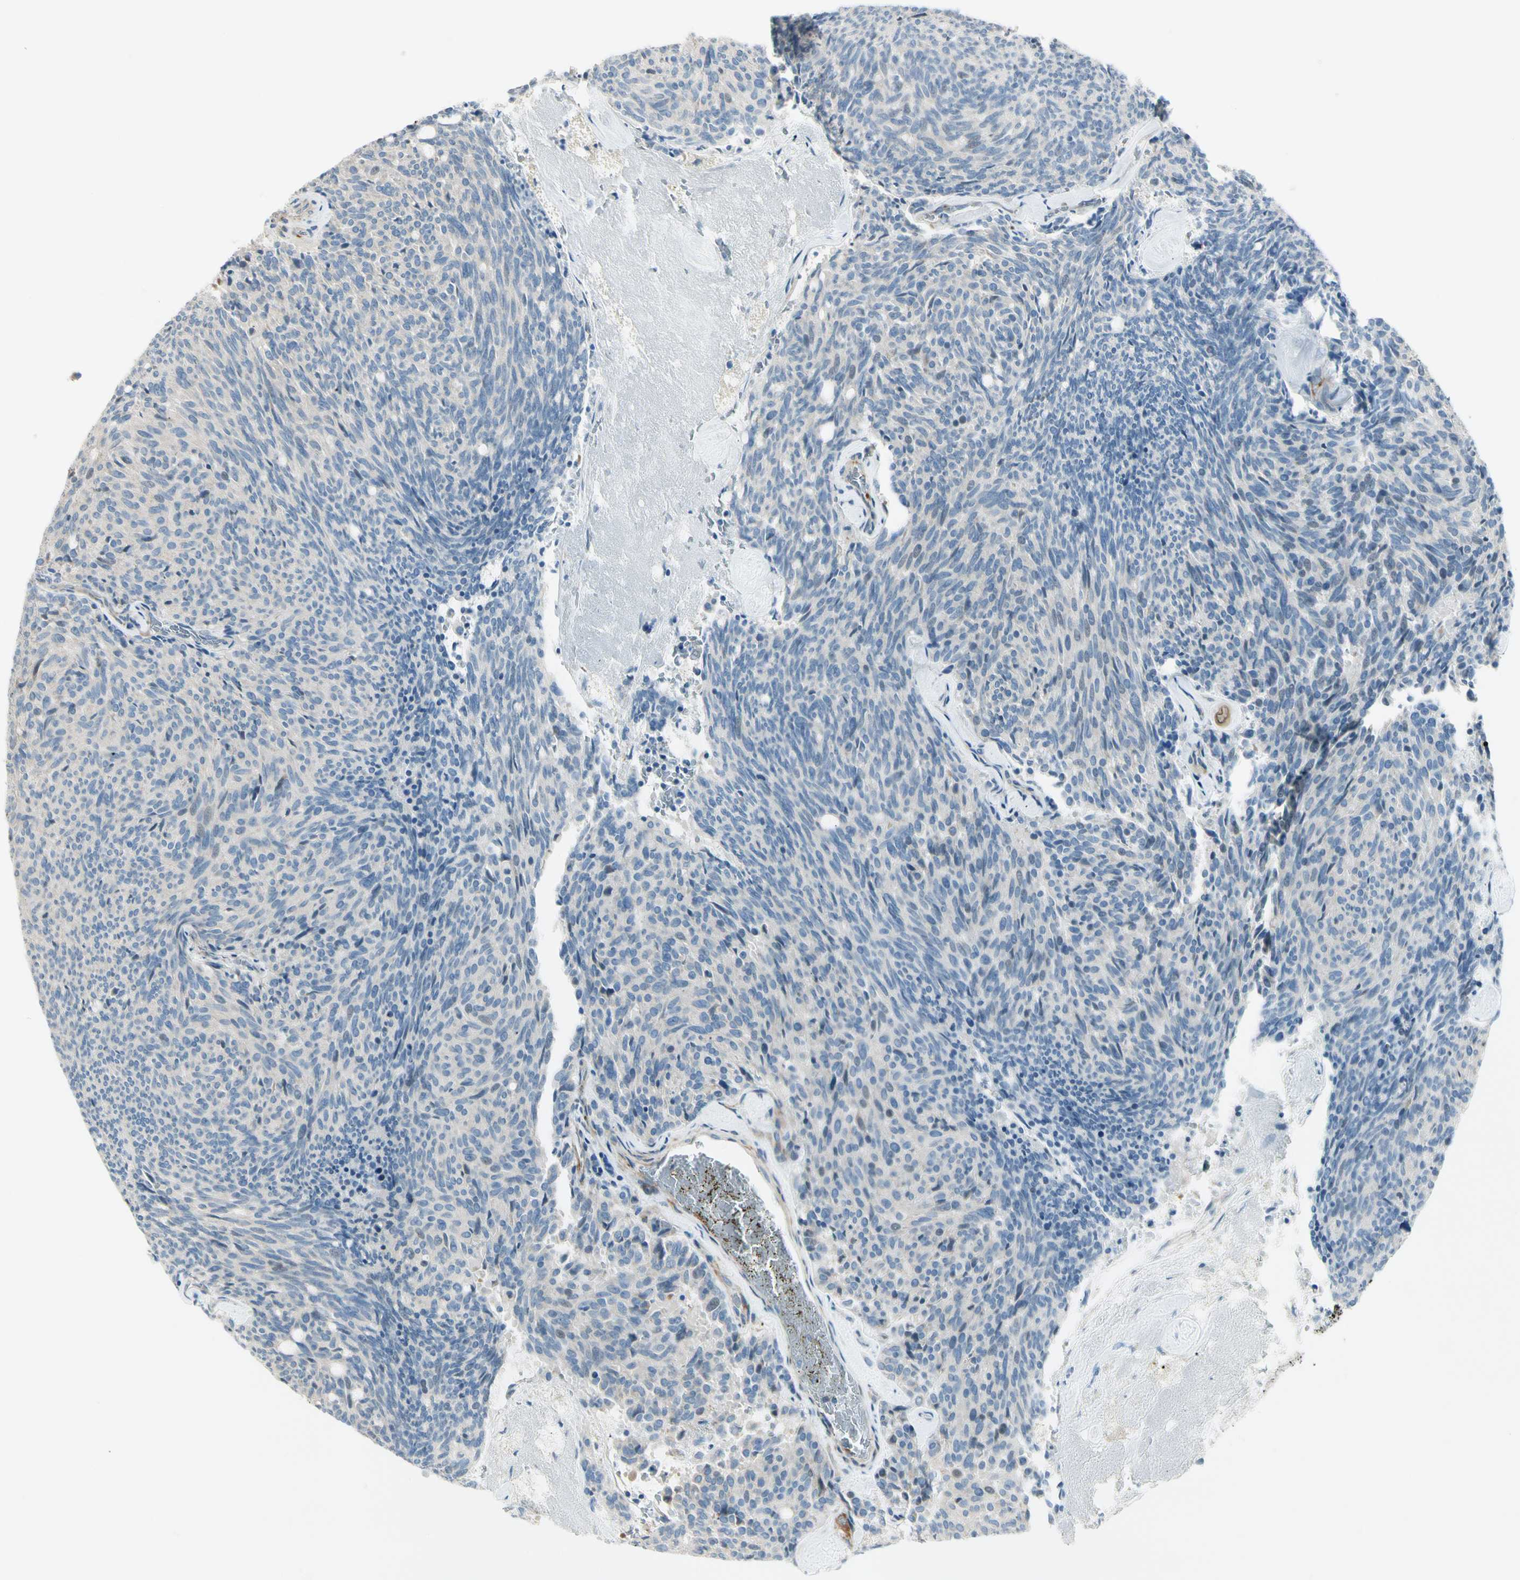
{"staining": {"intensity": "negative", "quantity": "none", "location": "none"}, "tissue": "carcinoid", "cell_type": "Tumor cells", "image_type": "cancer", "snomed": [{"axis": "morphology", "description": "Carcinoid, malignant, NOS"}, {"axis": "topography", "description": "Pancreas"}], "caption": "Immunohistochemical staining of human malignant carcinoid displays no significant positivity in tumor cells. (Stains: DAB IHC with hematoxylin counter stain, Microscopy: brightfield microscopy at high magnification).", "gene": "ADGRA3", "patient": {"sex": "female", "age": 54}}